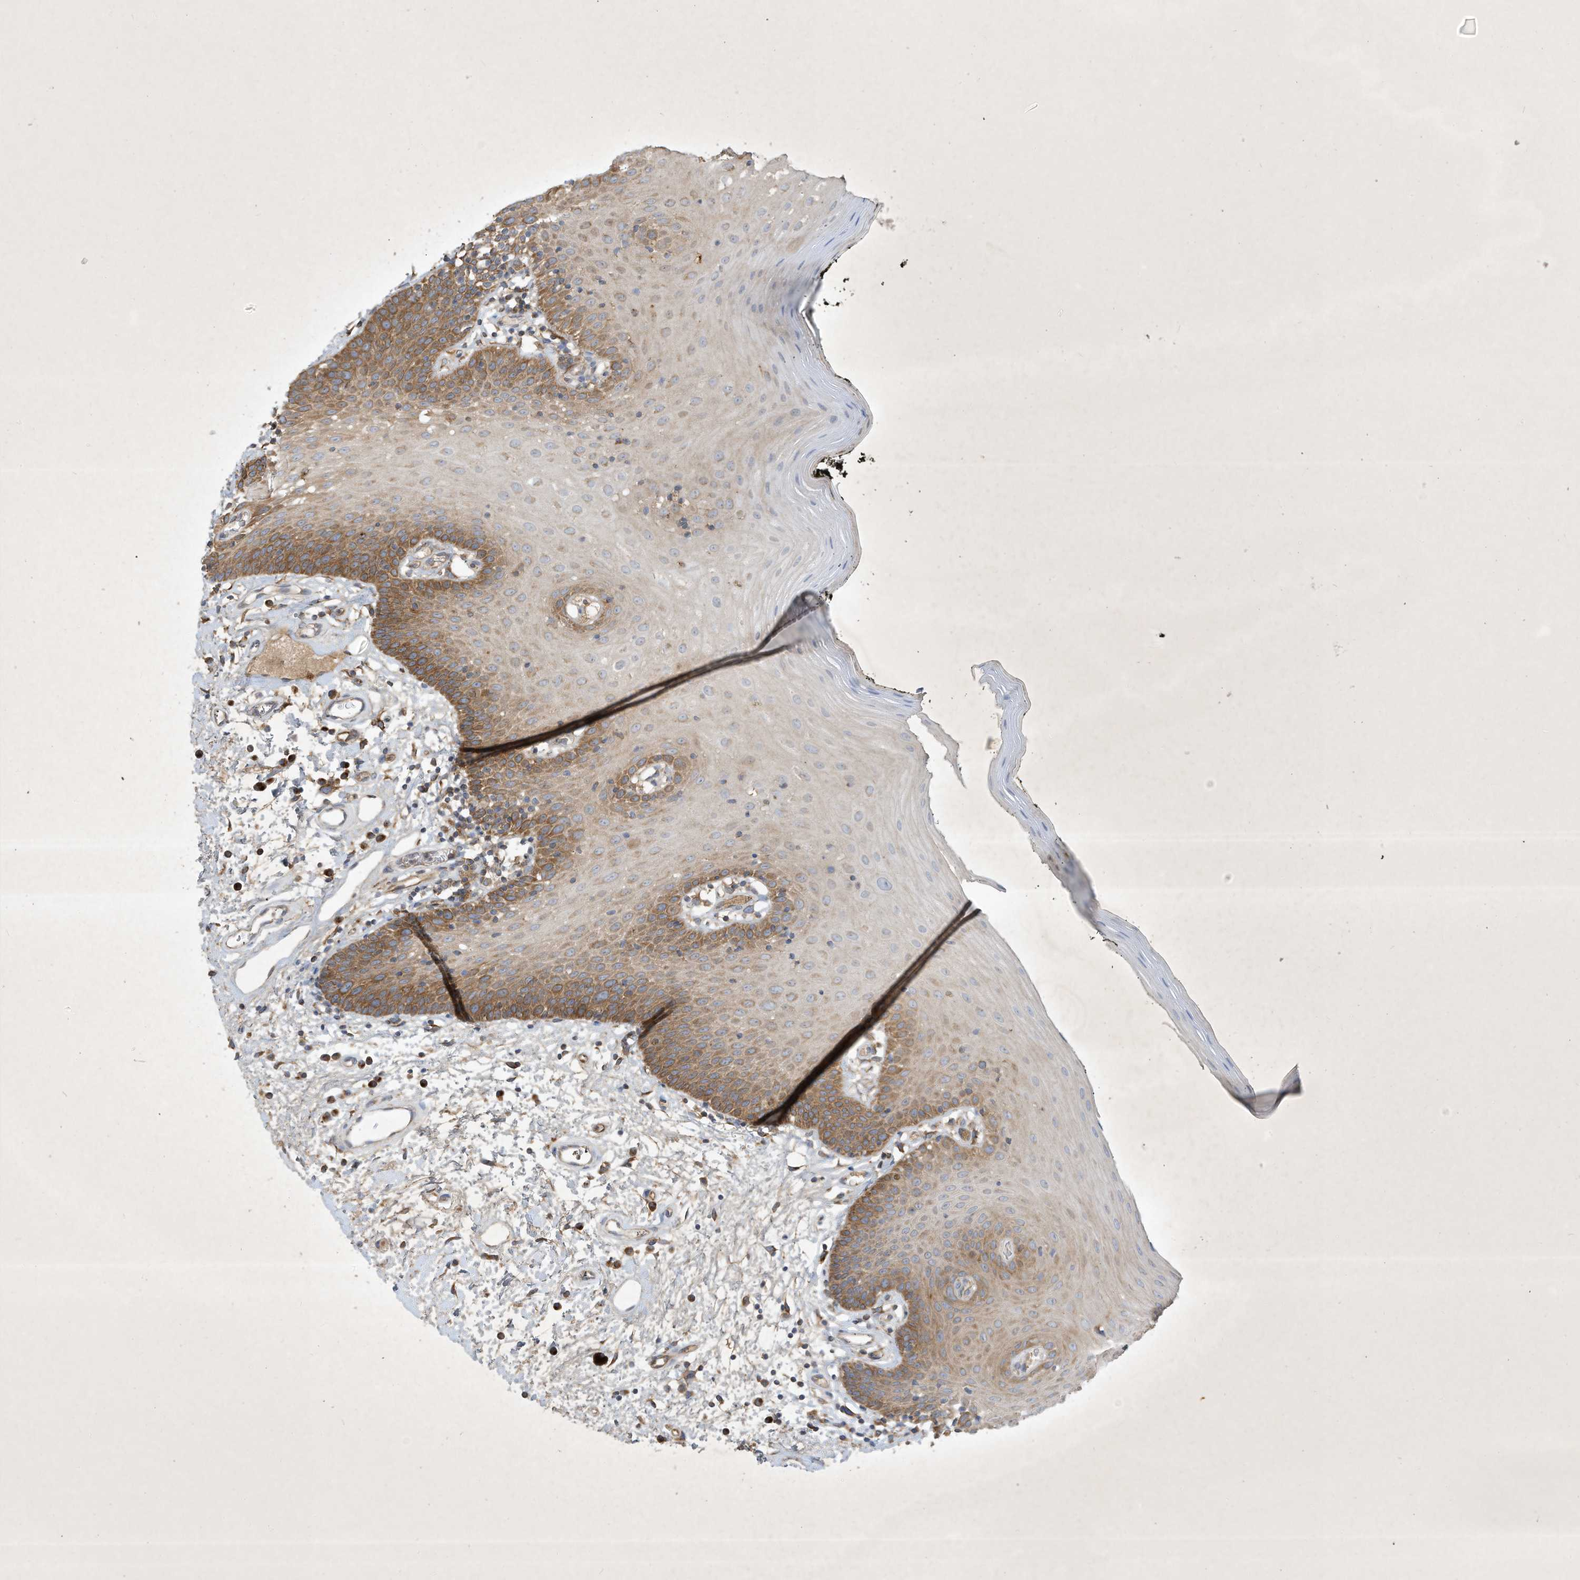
{"staining": {"intensity": "moderate", "quantity": "25%-75%", "location": "cytoplasmic/membranous"}, "tissue": "oral mucosa", "cell_type": "Squamous epithelial cells", "image_type": "normal", "snomed": [{"axis": "morphology", "description": "Normal tissue, NOS"}, {"axis": "topography", "description": "Oral tissue"}], "caption": "Immunohistochemical staining of benign oral mucosa reveals 25%-75% levels of moderate cytoplasmic/membranous protein expression in about 25%-75% of squamous epithelial cells.", "gene": "SYNJ2", "patient": {"sex": "male", "age": 74}}